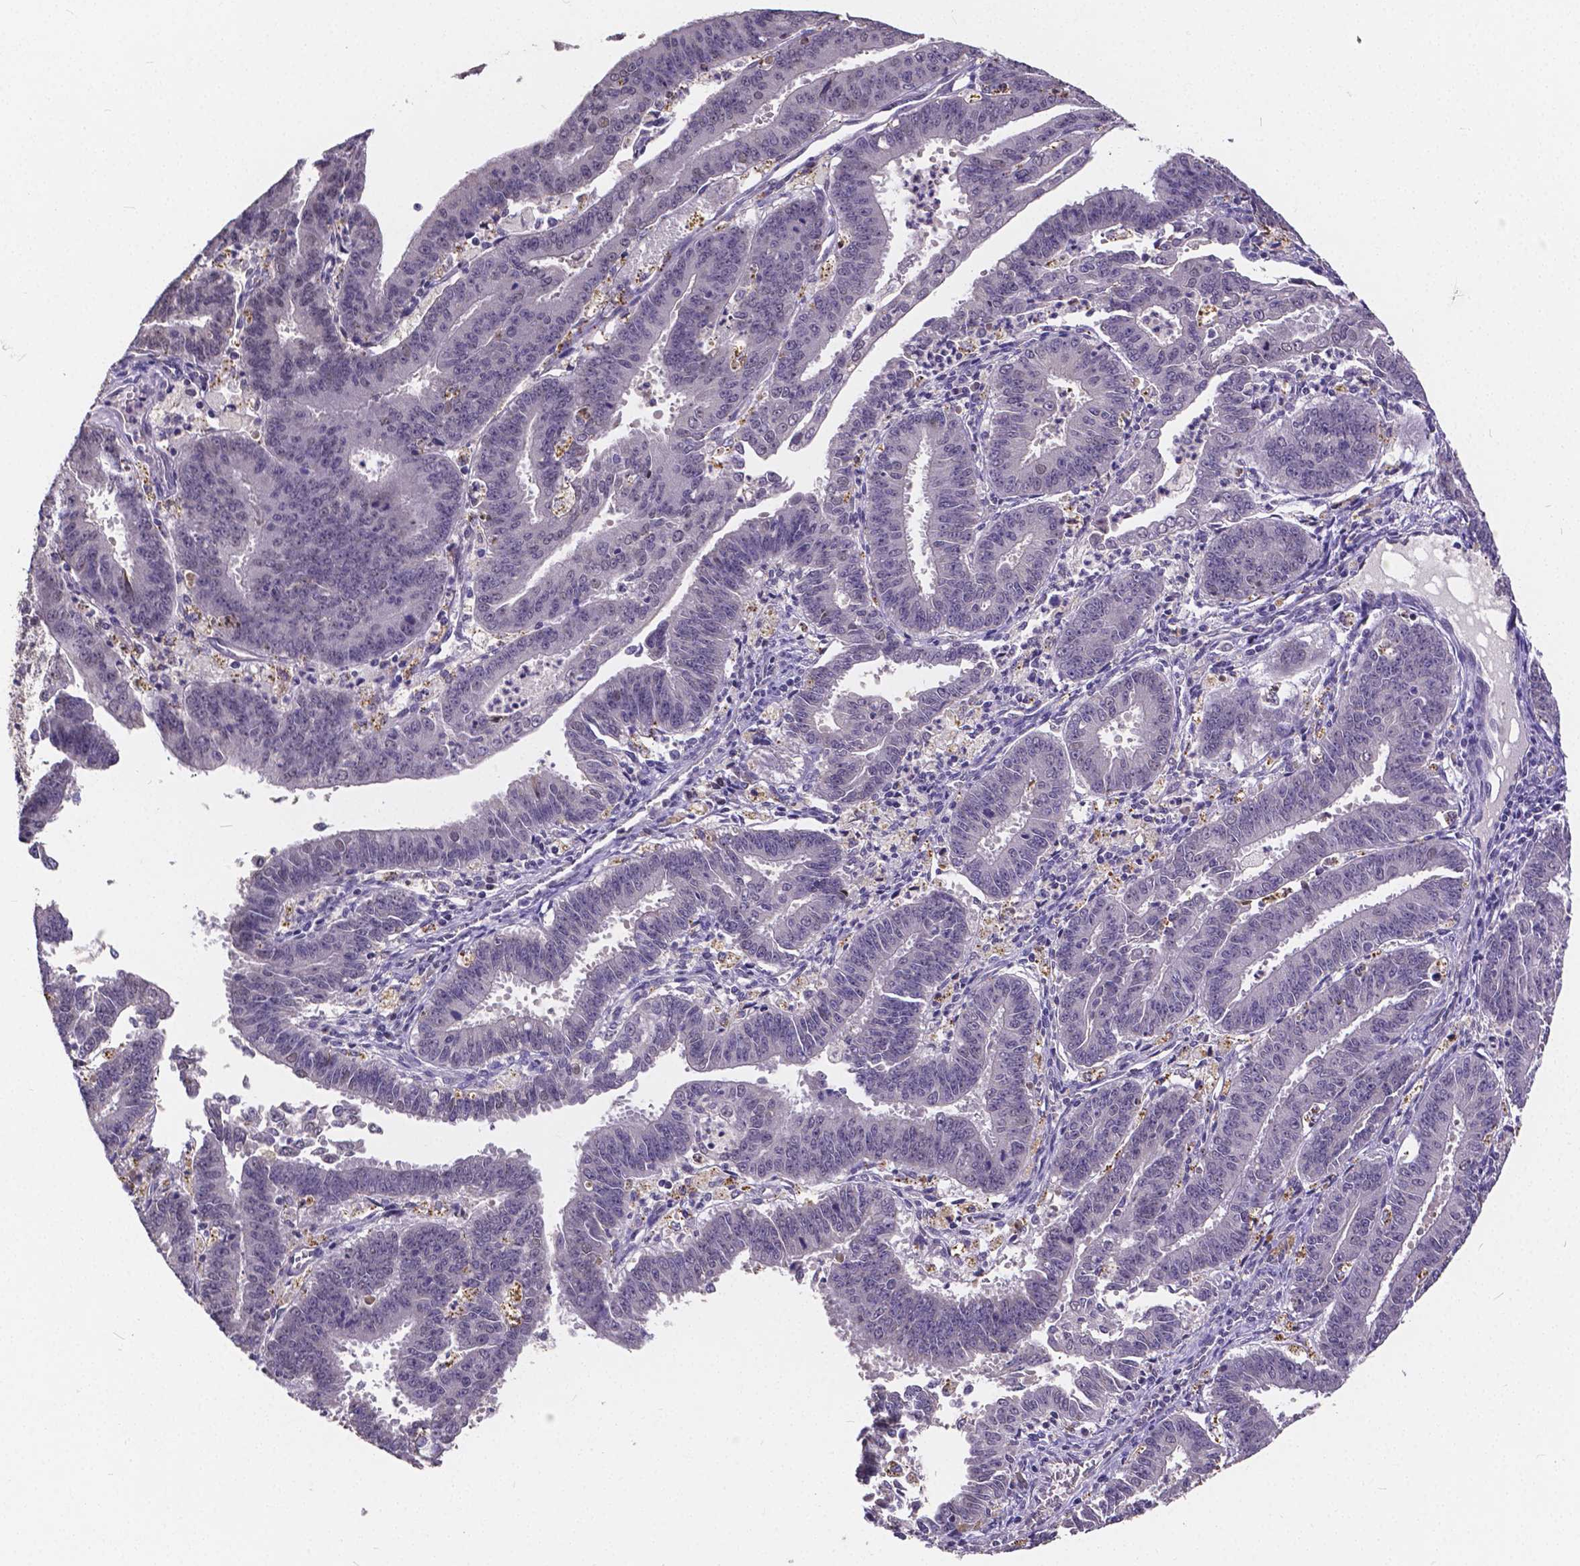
{"staining": {"intensity": "negative", "quantity": "none", "location": "none"}, "tissue": "endometrial cancer", "cell_type": "Tumor cells", "image_type": "cancer", "snomed": [{"axis": "morphology", "description": "Adenocarcinoma, NOS"}, {"axis": "topography", "description": "Endometrium"}], "caption": "Tumor cells show no significant positivity in endometrial adenocarcinoma.", "gene": "CTNNA2", "patient": {"sex": "female", "age": 73}}